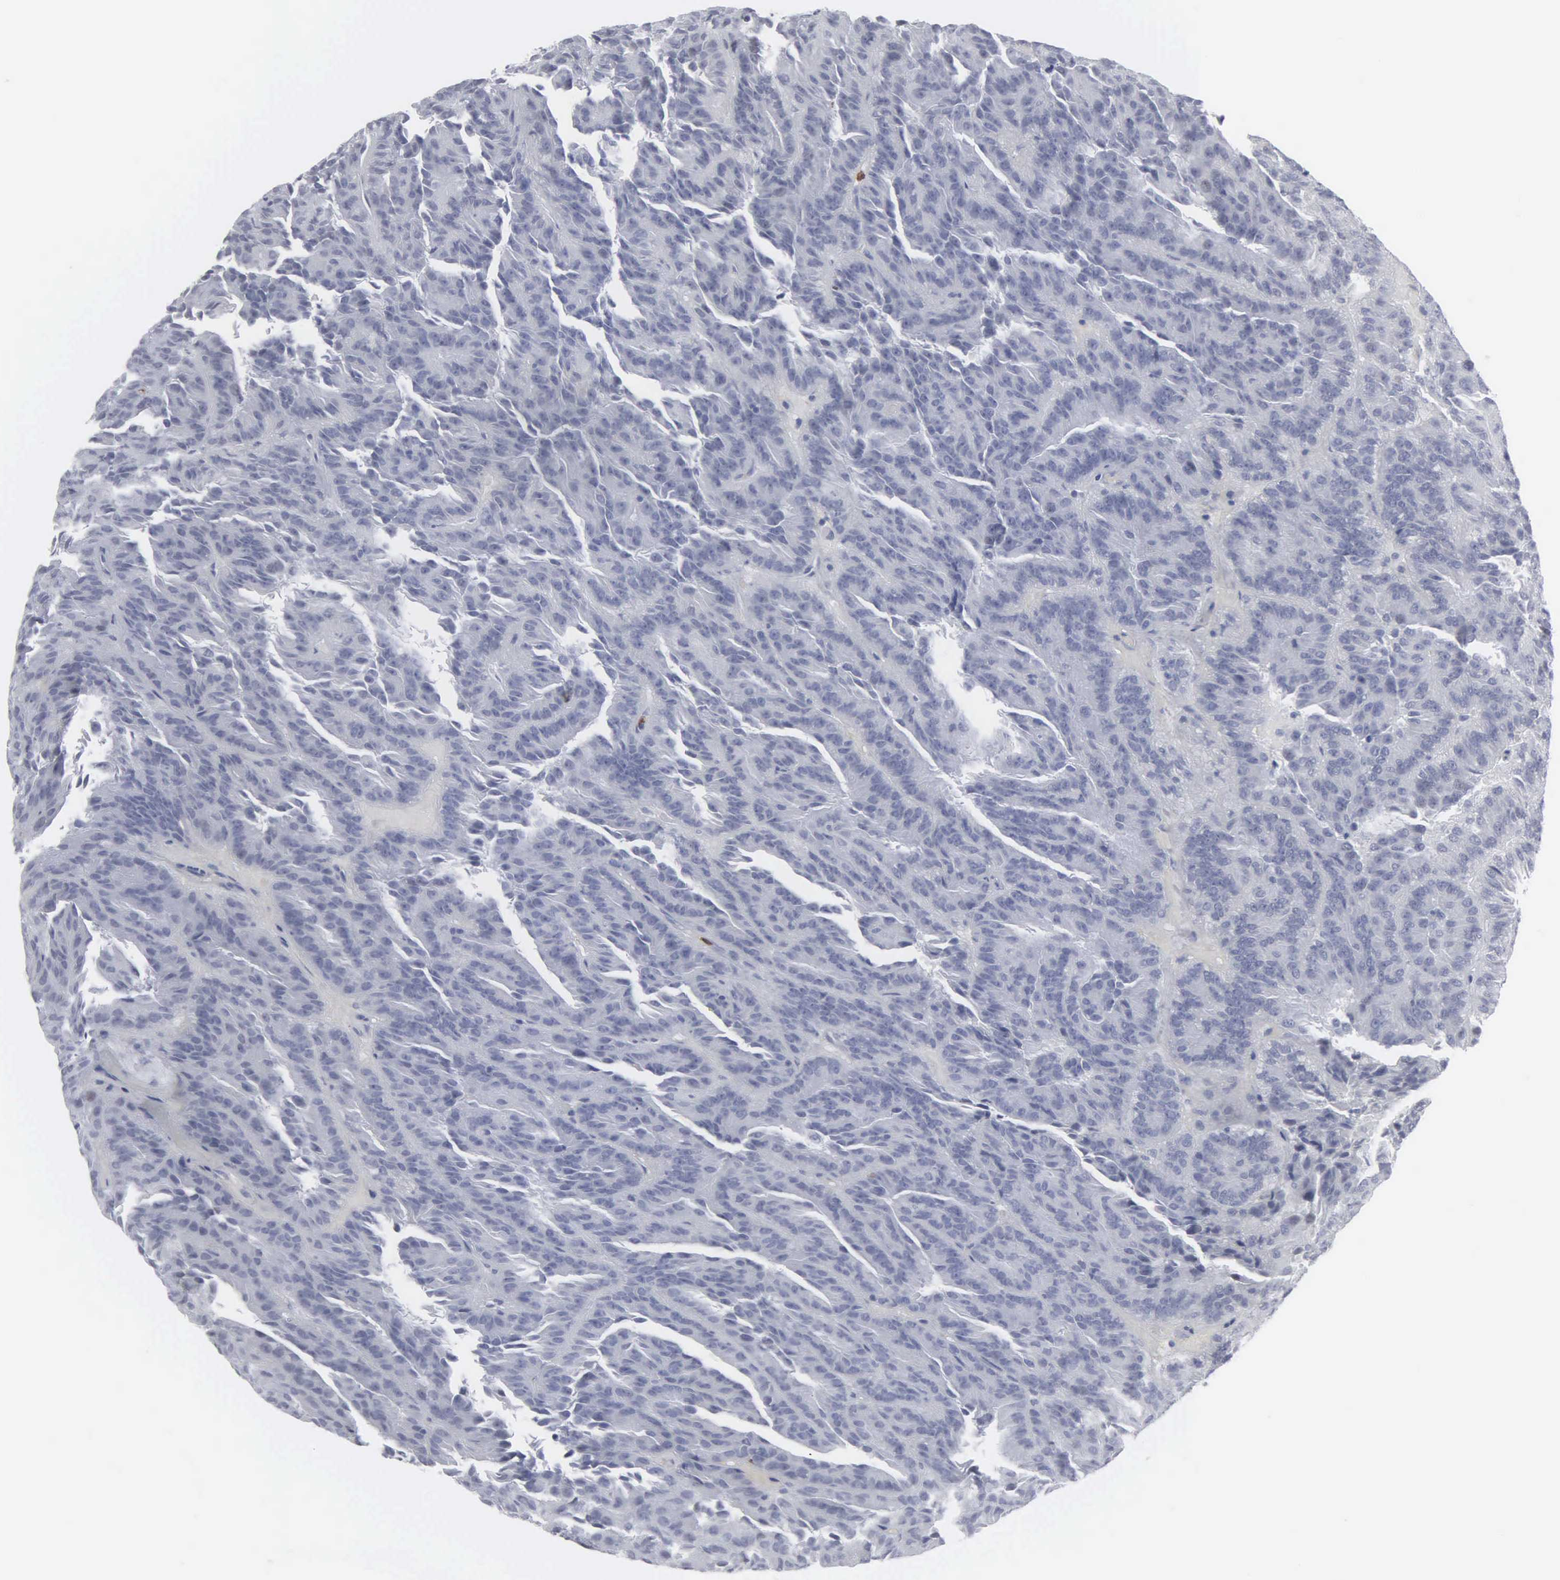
{"staining": {"intensity": "negative", "quantity": "none", "location": "none"}, "tissue": "renal cancer", "cell_type": "Tumor cells", "image_type": "cancer", "snomed": [{"axis": "morphology", "description": "Adenocarcinoma, NOS"}, {"axis": "topography", "description": "Kidney"}], "caption": "This histopathology image is of renal adenocarcinoma stained with immunohistochemistry (IHC) to label a protein in brown with the nuclei are counter-stained blue. There is no expression in tumor cells.", "gene": "SPIN3", "patient": {"sex": "male", "age": 46}}